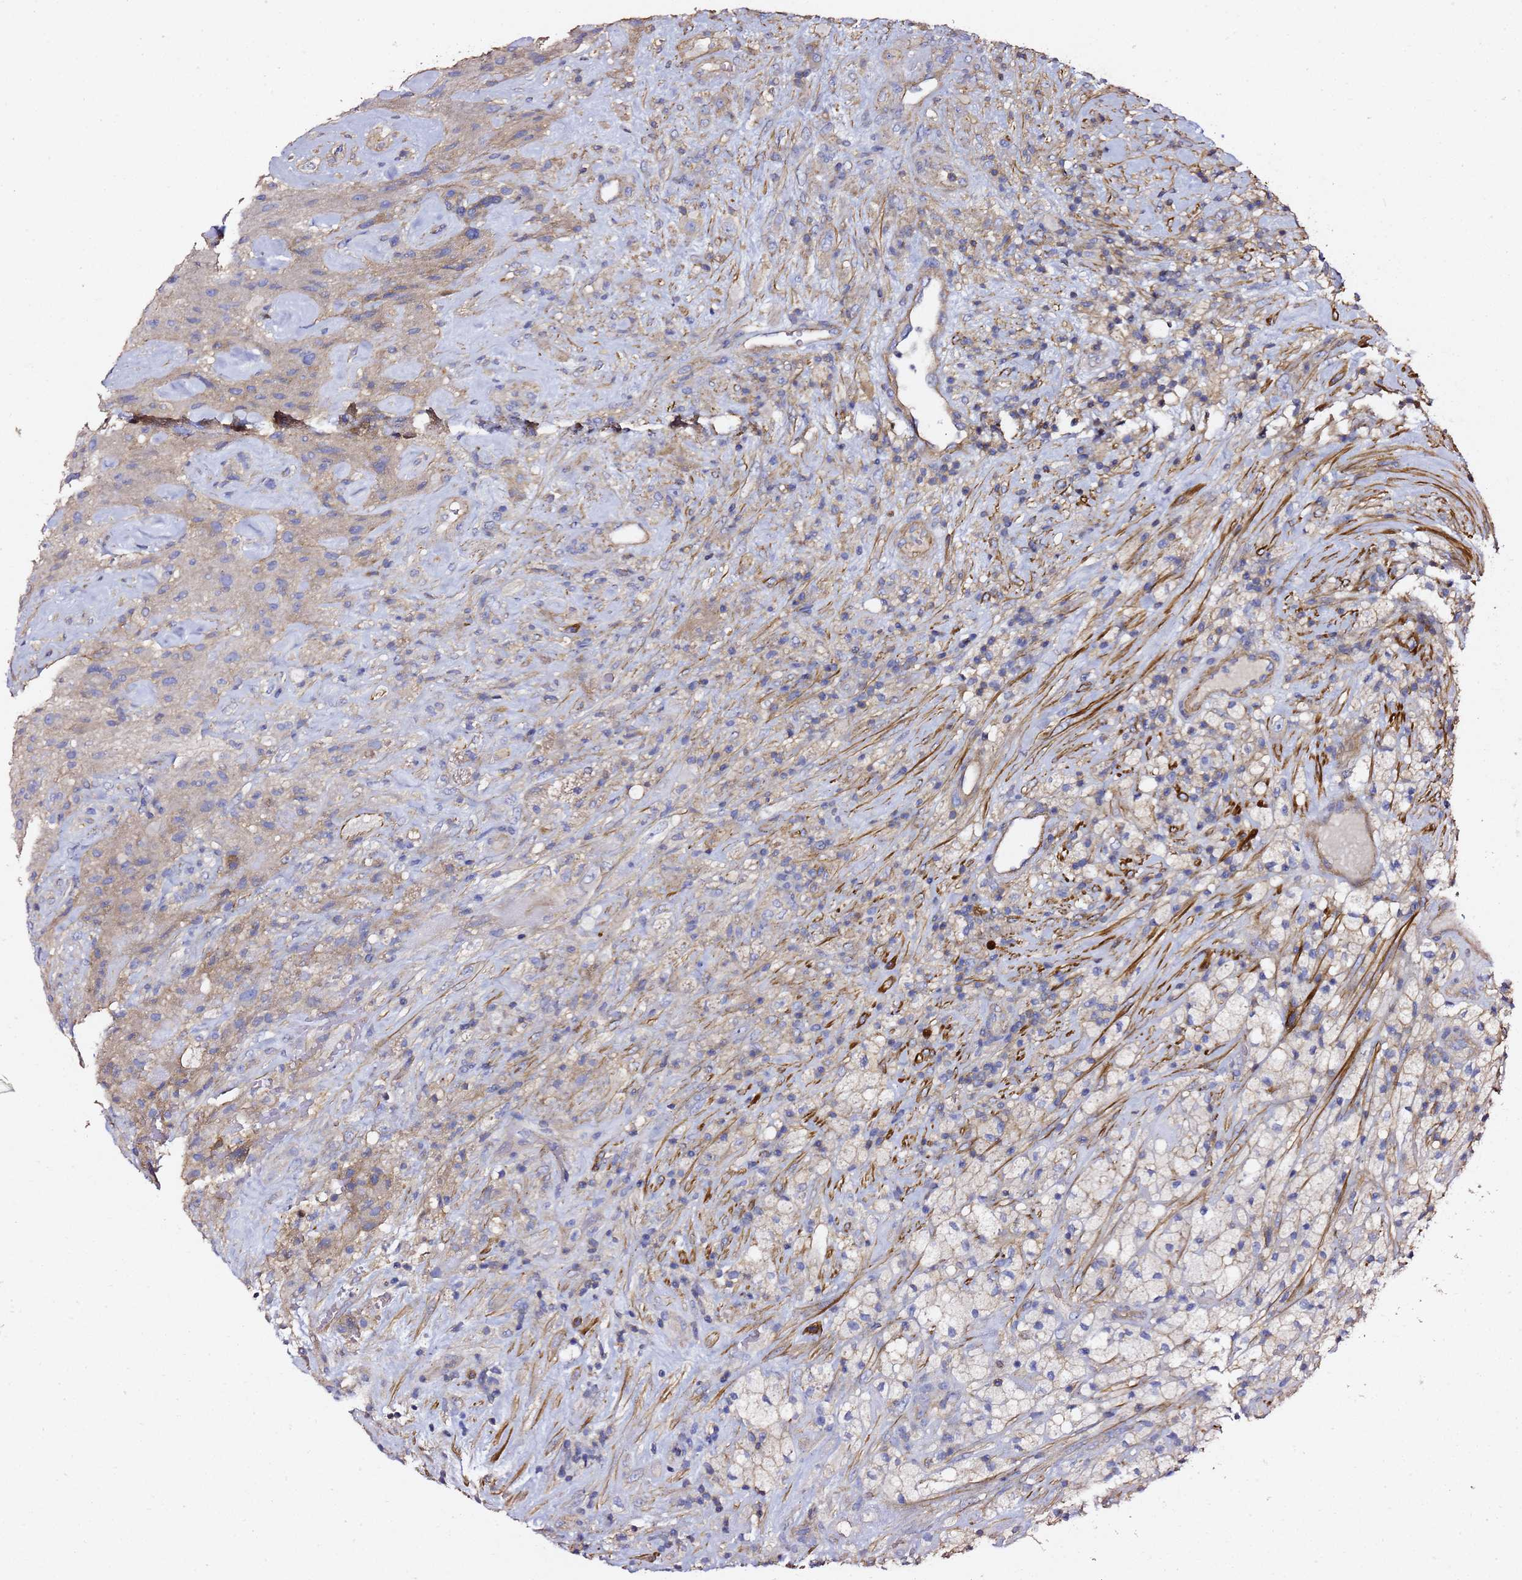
{"staining": {"intensity": "weak", "quantity": "<25%", "location": "cytoplasmic/membranous"}, "tissue": "glioma", "cell_type": "Tumor cells", "image_type": "cancer", "snomed": [{"axis": "morphology", "description": "Glioma, malignant, High grade"}, {"axis": "topography", "description": "Brain"}], "caption": "The photomicrograph demonstrates no staining of tumor cells in glioma. (DAB (3,3'-diaminobenzidine) immunohistochemistry (IHC) with hematoxylin counter stain).", "gene": "ZFP36L2", "patient": {"sex": "male", "age": 69}}